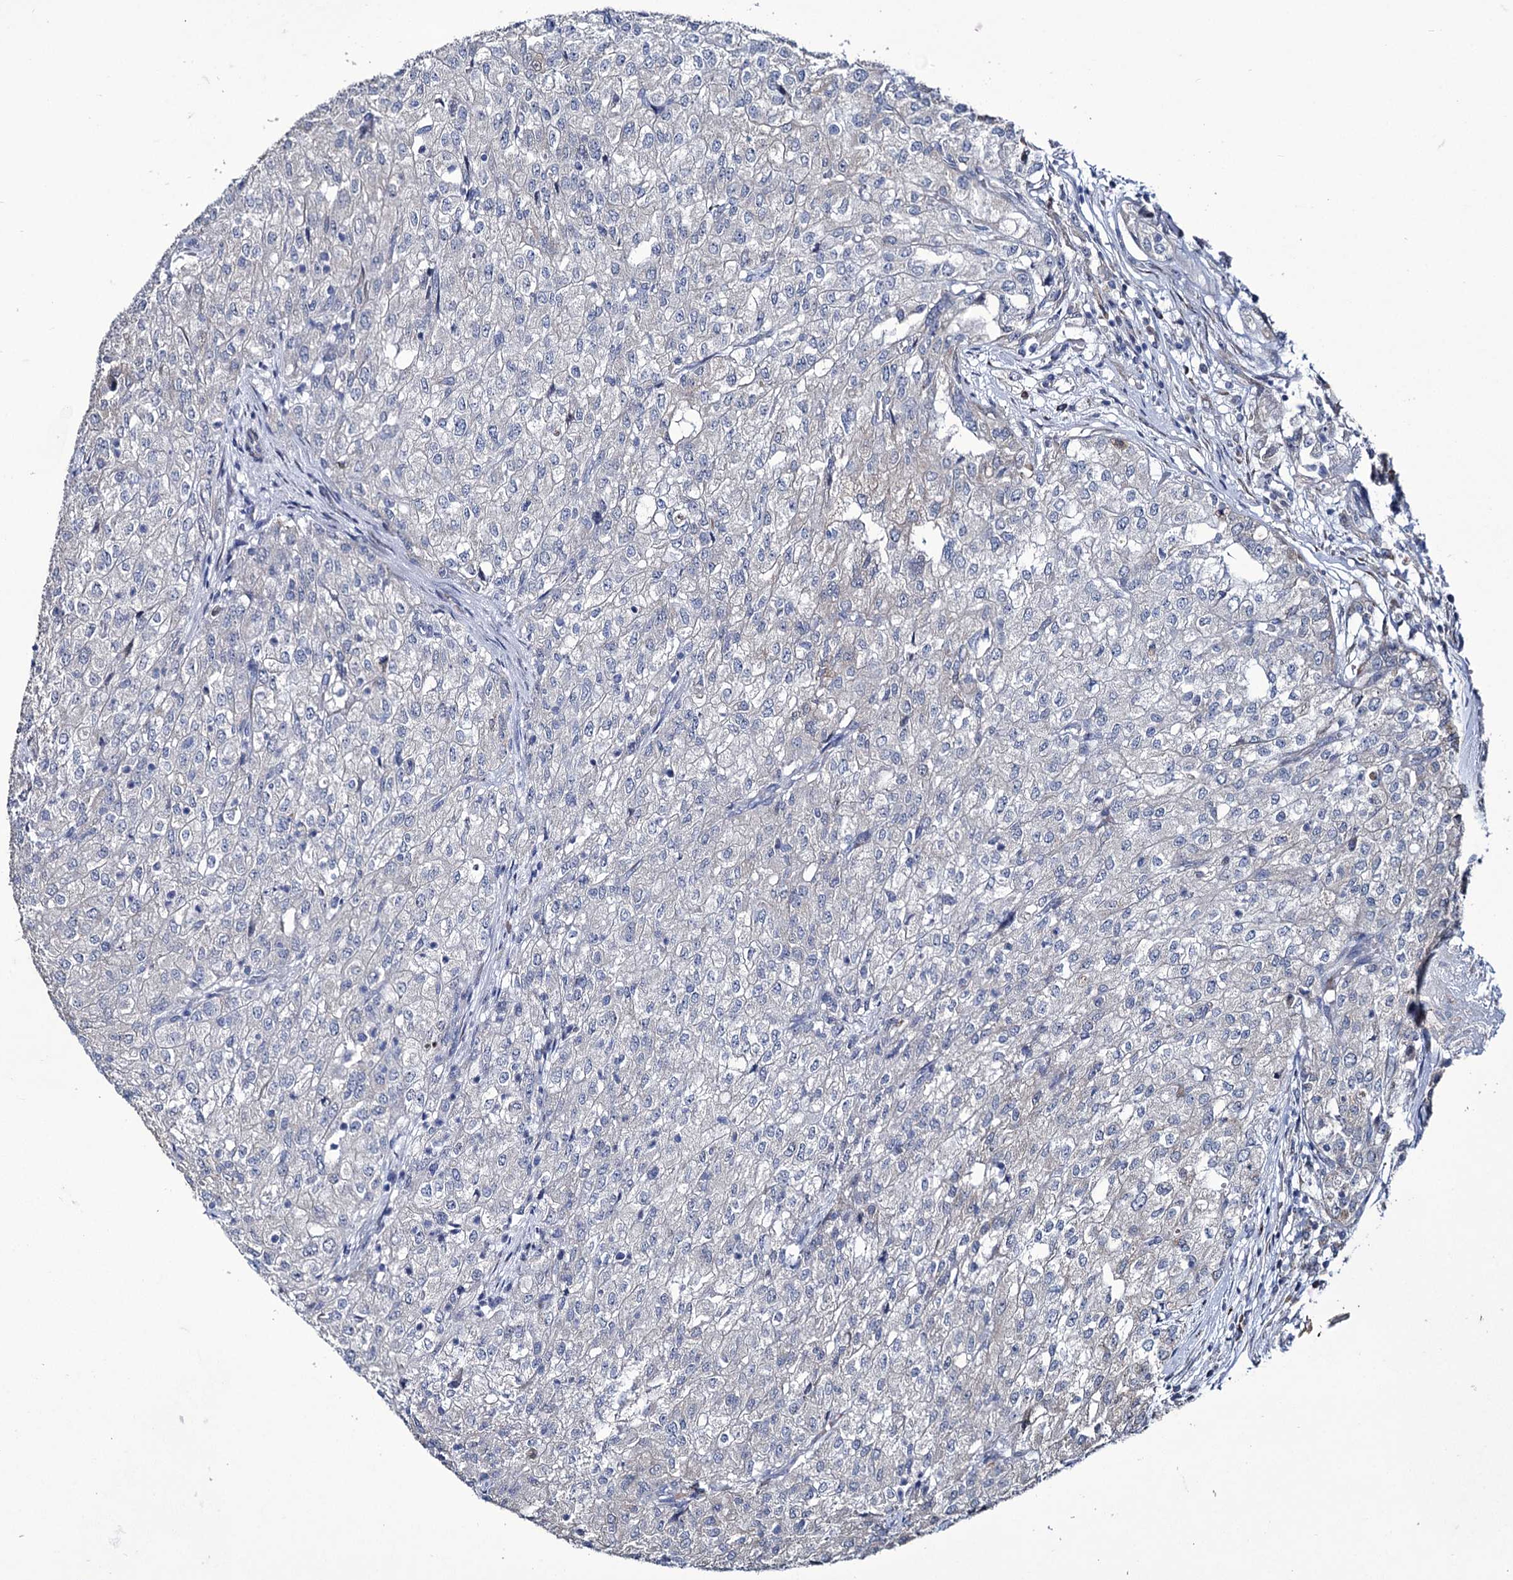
{"staining": {"intensity": "negative", "quantity": "none", "location": "none"}, "tissue": "renal cancer", "cell_type": "Tumor cells", "image_type": "cancer", "snomed": [{"axis": "morphology", "description": "Adenocarcinoma, NOS"}, {"axis": "topography", "description": "Kidney"}], "caption": "IHC of adenocarcinoma (renal) shows no positivity in tumor cells.", "gene": "TUBGCP5", "patient": {"sex": "female", "age": 54}}